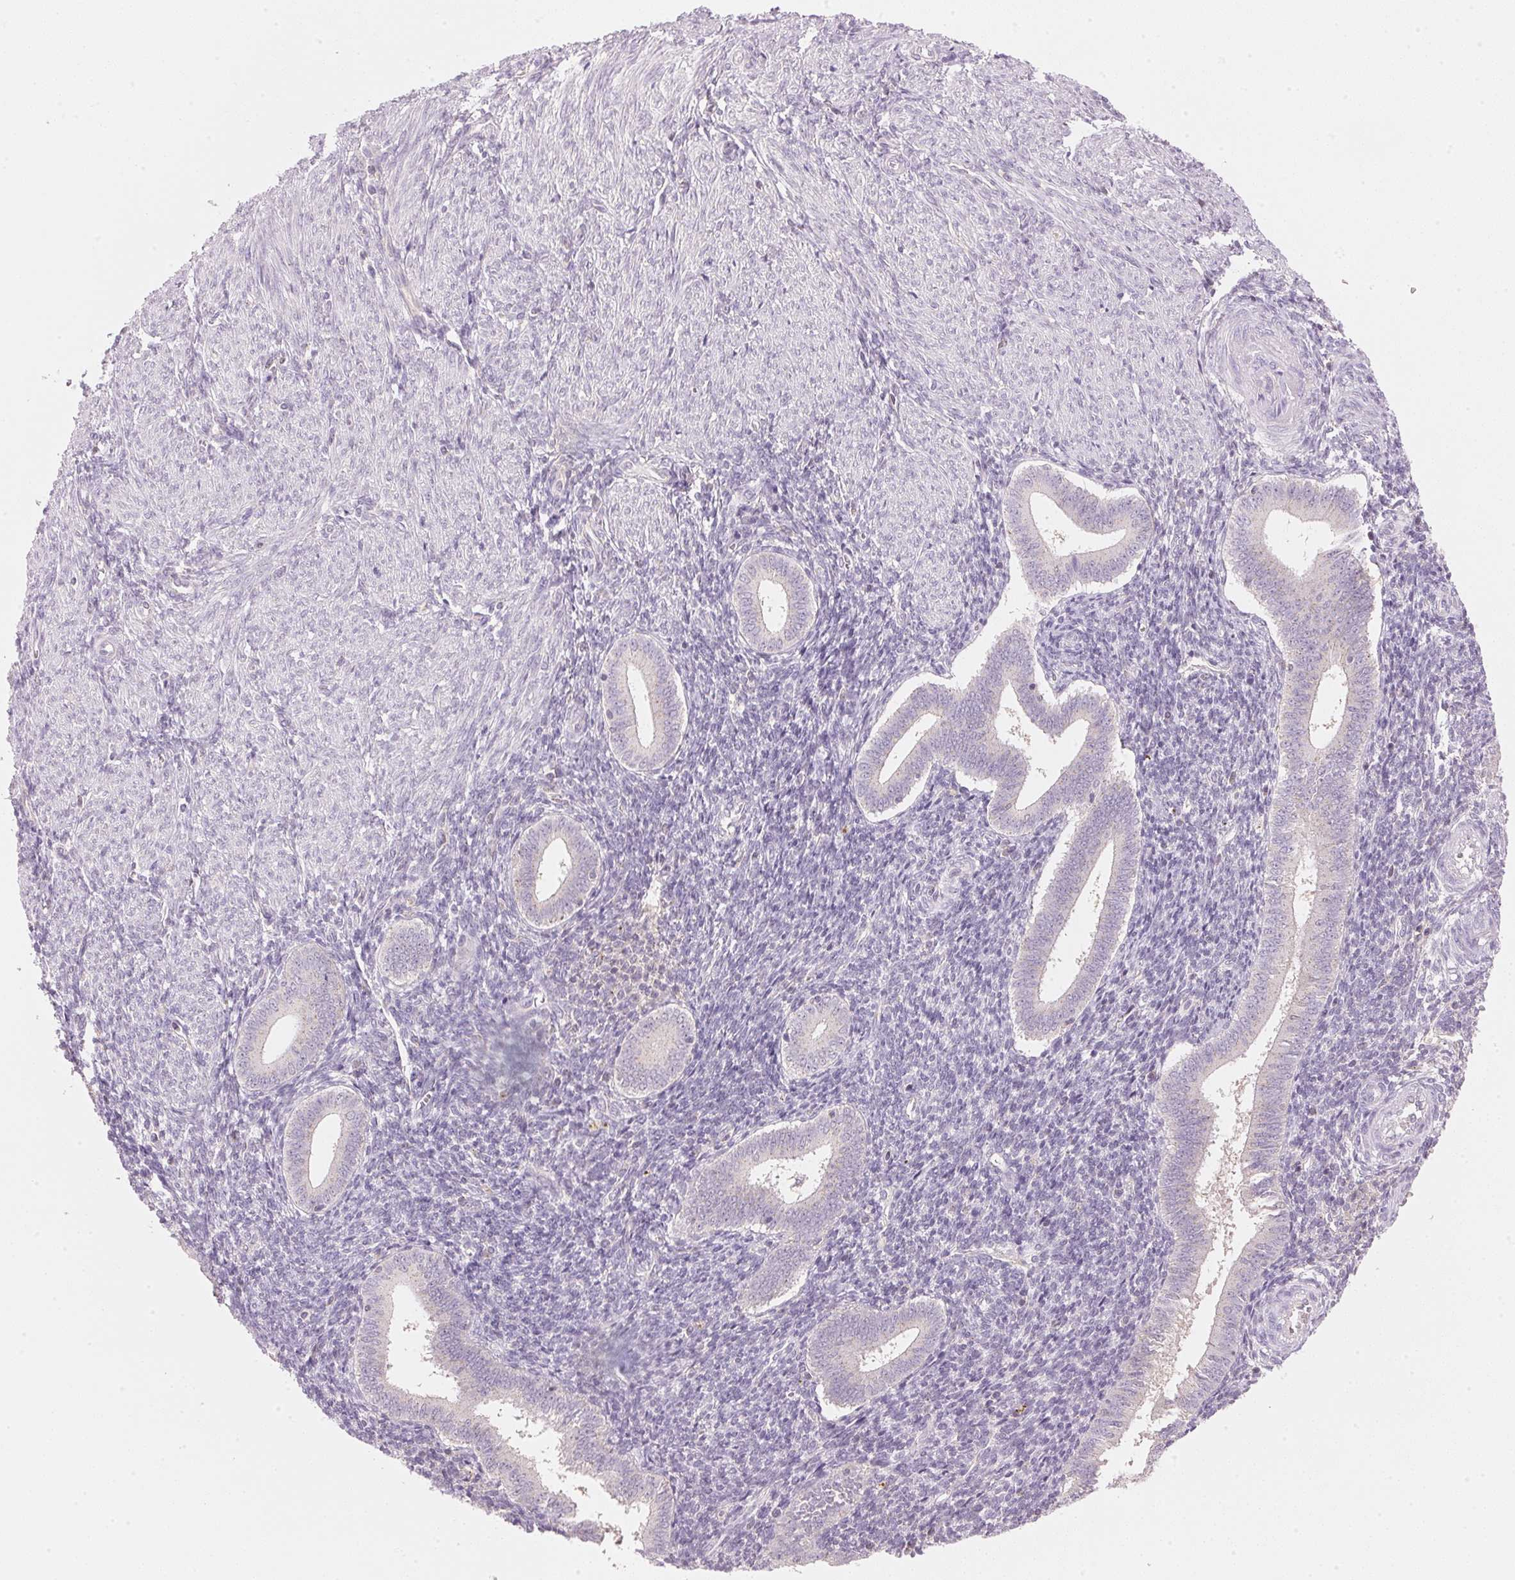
{"staining": {"intensity": "negative", "quantity": "none", "location": "none"}, "tissue": "endometrium", "cell_type": "Cells in endometrial stroma", "image_type": "normal", "snomed": [{"axis": "morphology", "description": "Normal tissue, NOS"}, {"axis": "topography", "description": "Endometrium"}], "caption": "A photomicrograph of endometrium stained for a protein displays no brown staining in cells in endometrial stroma. (Stains: DAB (3,3'-diaminobenzidine) immunohistochemistry with hematoxylin counter stain, Microscopy: brightfield microscopy at high magnification).", "gene": "HOXB13", "patient": {"sex": "female", "age": 25}}